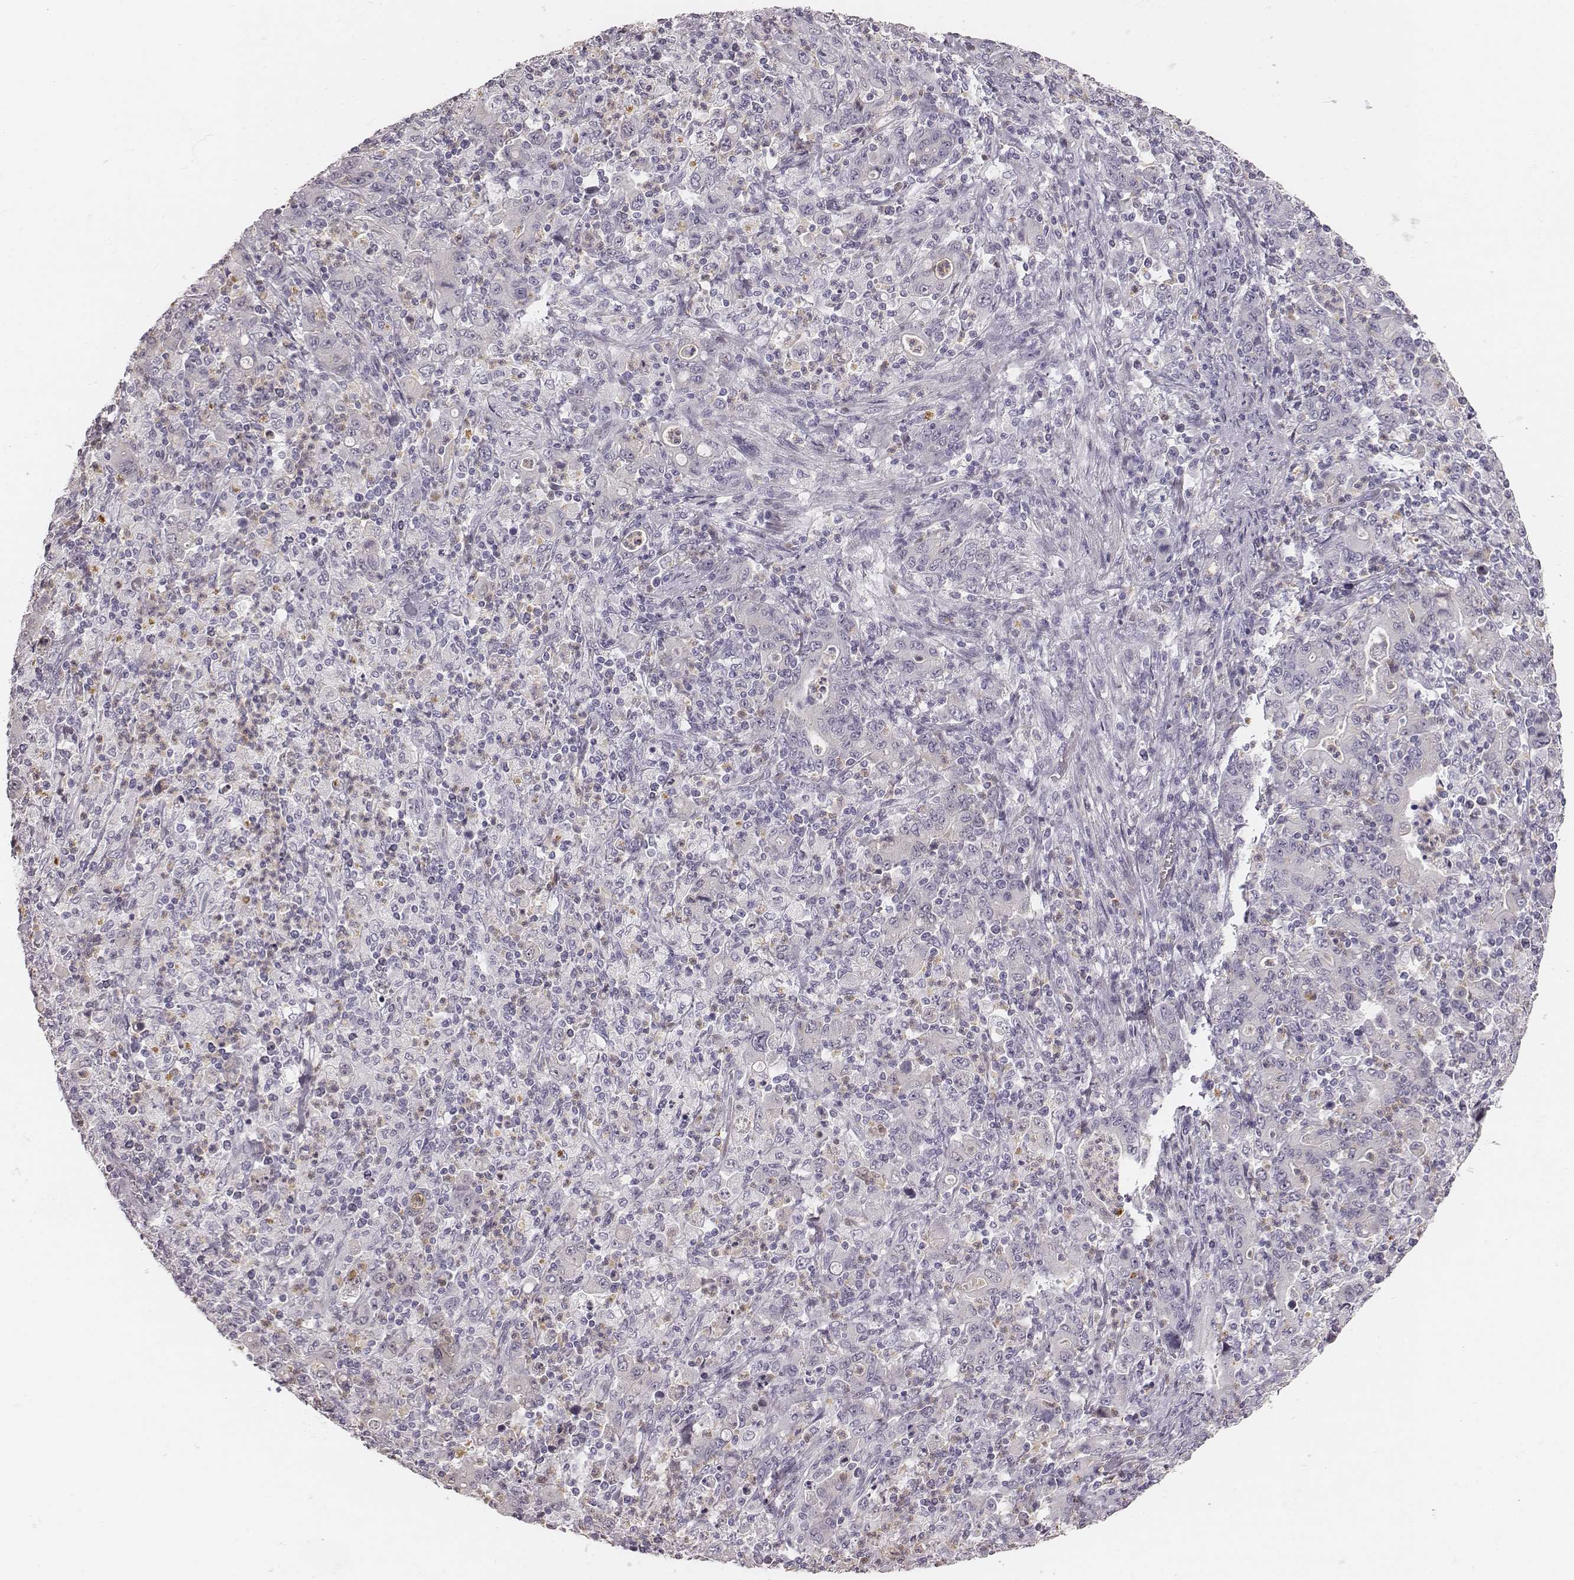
{"staining": {"intensity": "negative", "quantity": "none", "location": "none"}, "tissue": "stomach cancer", "cell_type": "Tumor cells", "image_type": "cancer", "snomed": [{"axis": "morphology", "description": "Adenocarcinoma, NOS"}, {"axis": "topography", "description": "Stomach, upper"}], "caption": "Stomach adenocarcinoma was stained to show a protein in brown. There is no significant positivity in tumor cells.", "gene": "KCNJ12", "patient": {"sex": "male", "age": 69}}